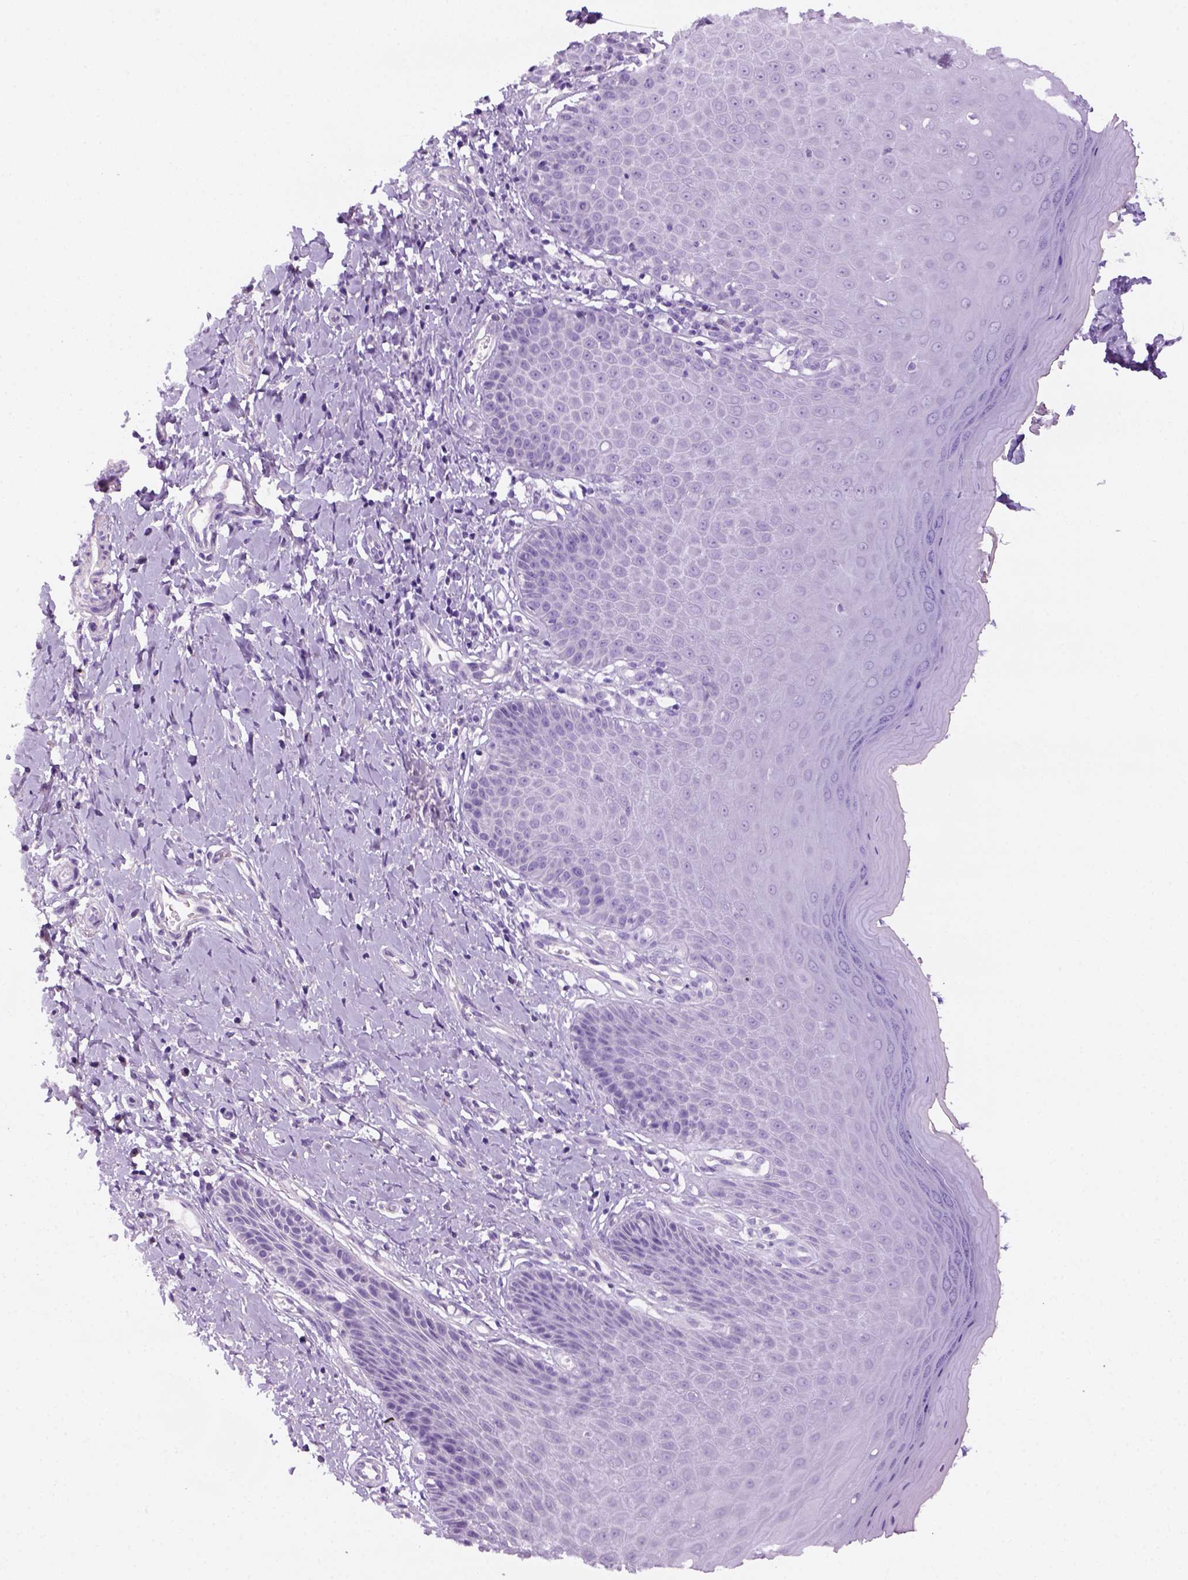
{"staining": {"intensity": "negative", "quantity": "none", "location": "none"}, "tissue": "vagina", "cell_type": "Squamous epithelial cells", "image_type": "normal", "snomed": [{"axis": "morphology", "description": "Normal tissue, NOS"}, {"axis": "topography", "description": "Vagina"}], "caption": "IHC histopathology image of unremarkable vagina stained for a protein (brown), which reveals no expression in squamous epithelial cells. (DAB immunohistochemistry visualized using brightfield microscopy, high magnification).", "gene": "DNAH11", "patient": {"sex": "female", "age": 83}}